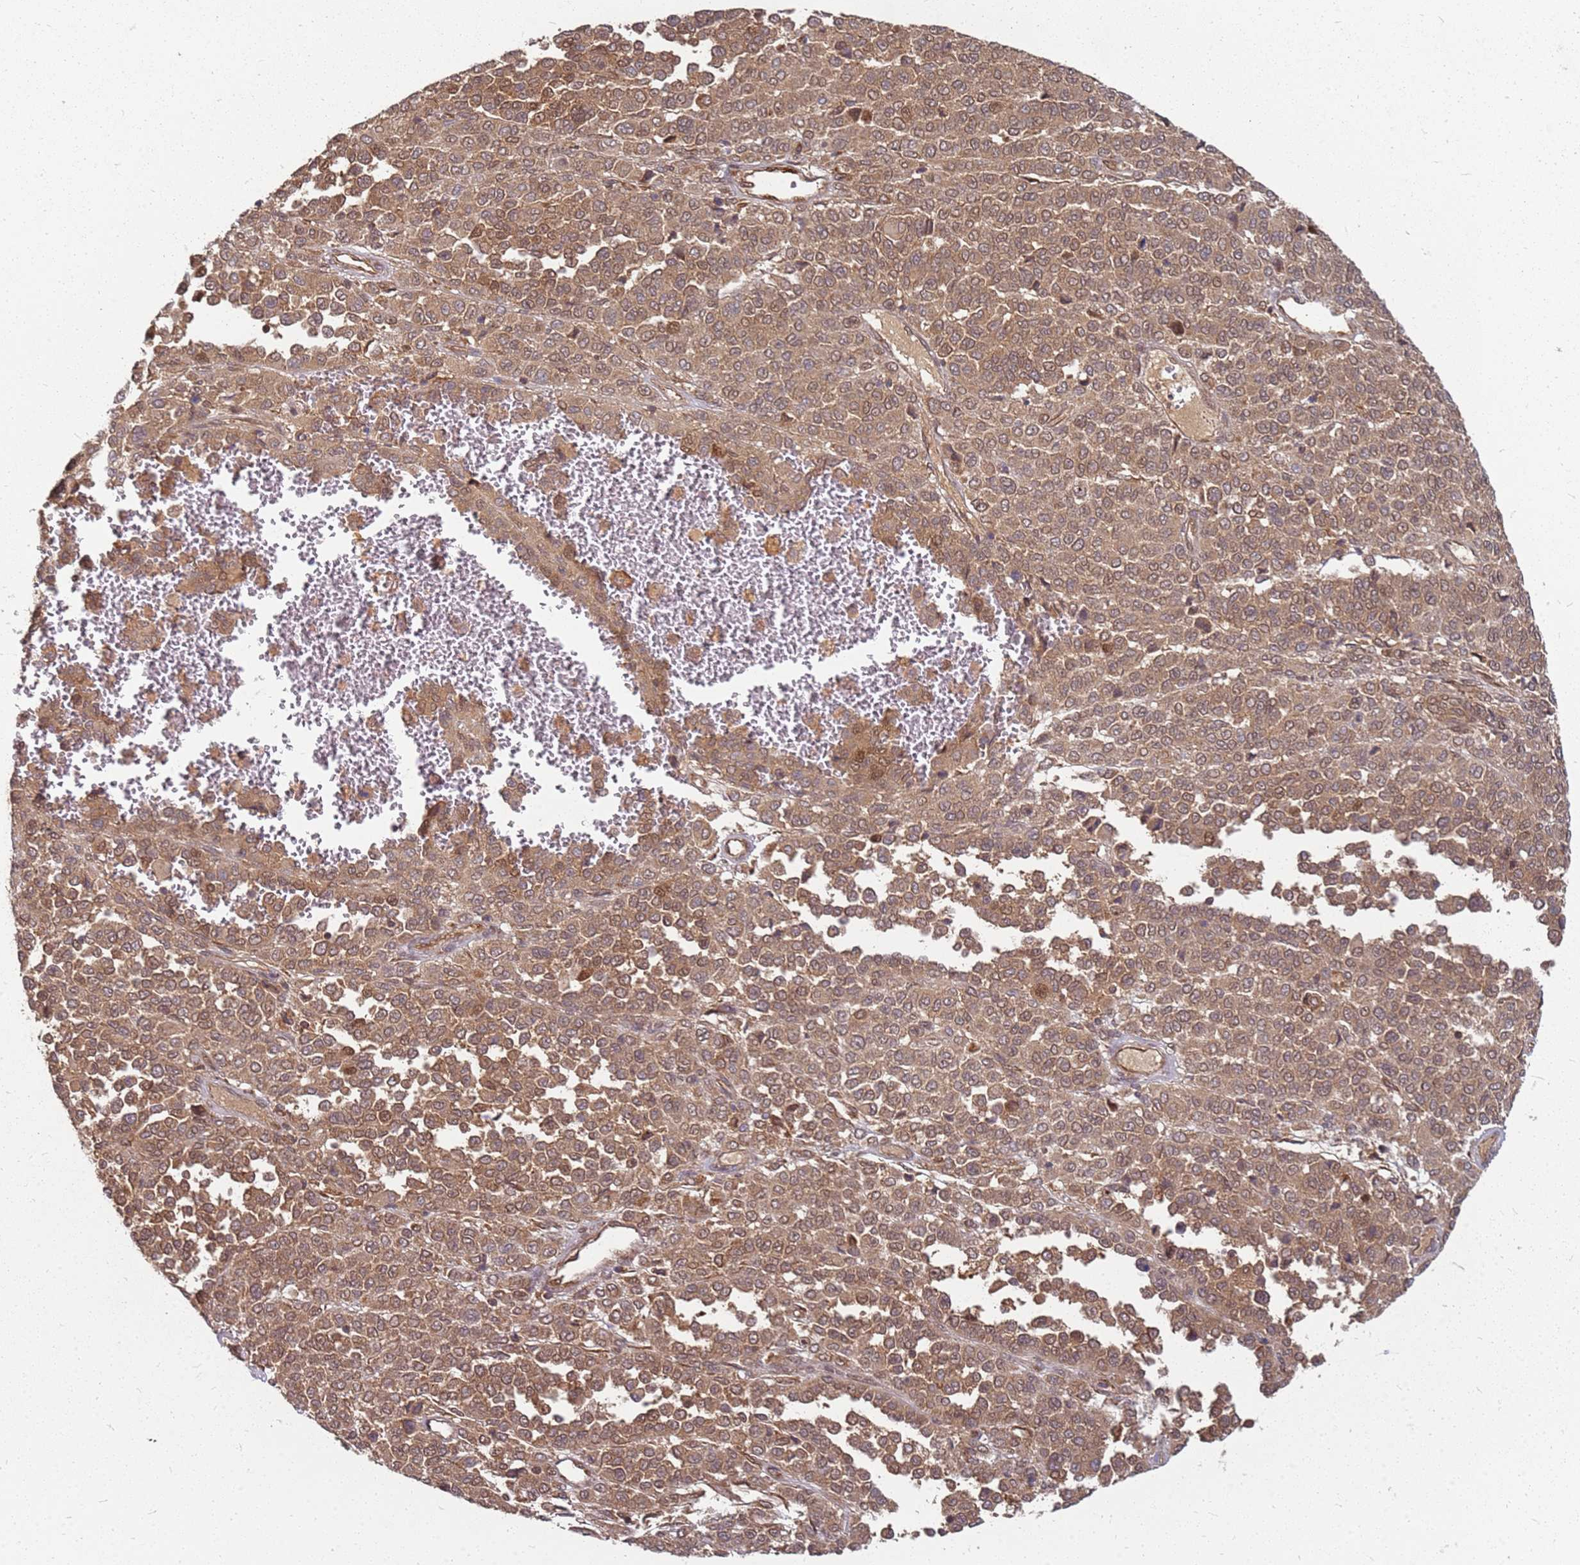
{"staining": {"intensity": "moderate", "quantity": ">75%", "location": "cytoplasmic/membranous,nuclear"}, "tissue": "melanoma", "cell_type": "Tumor cells", "image_type": "cancer", "snomed": [{"axis": "morphology", "description": "Malignant melanoma, Metastatic site"}, {"axis": "topography", "description": "Pancreas"}], "caption": "Human melanoma stained with a protein marker exhibits moderate staining in tumor cells.", "gene": "NUDT14", "patient": {"sex": "female", "age": 30}}